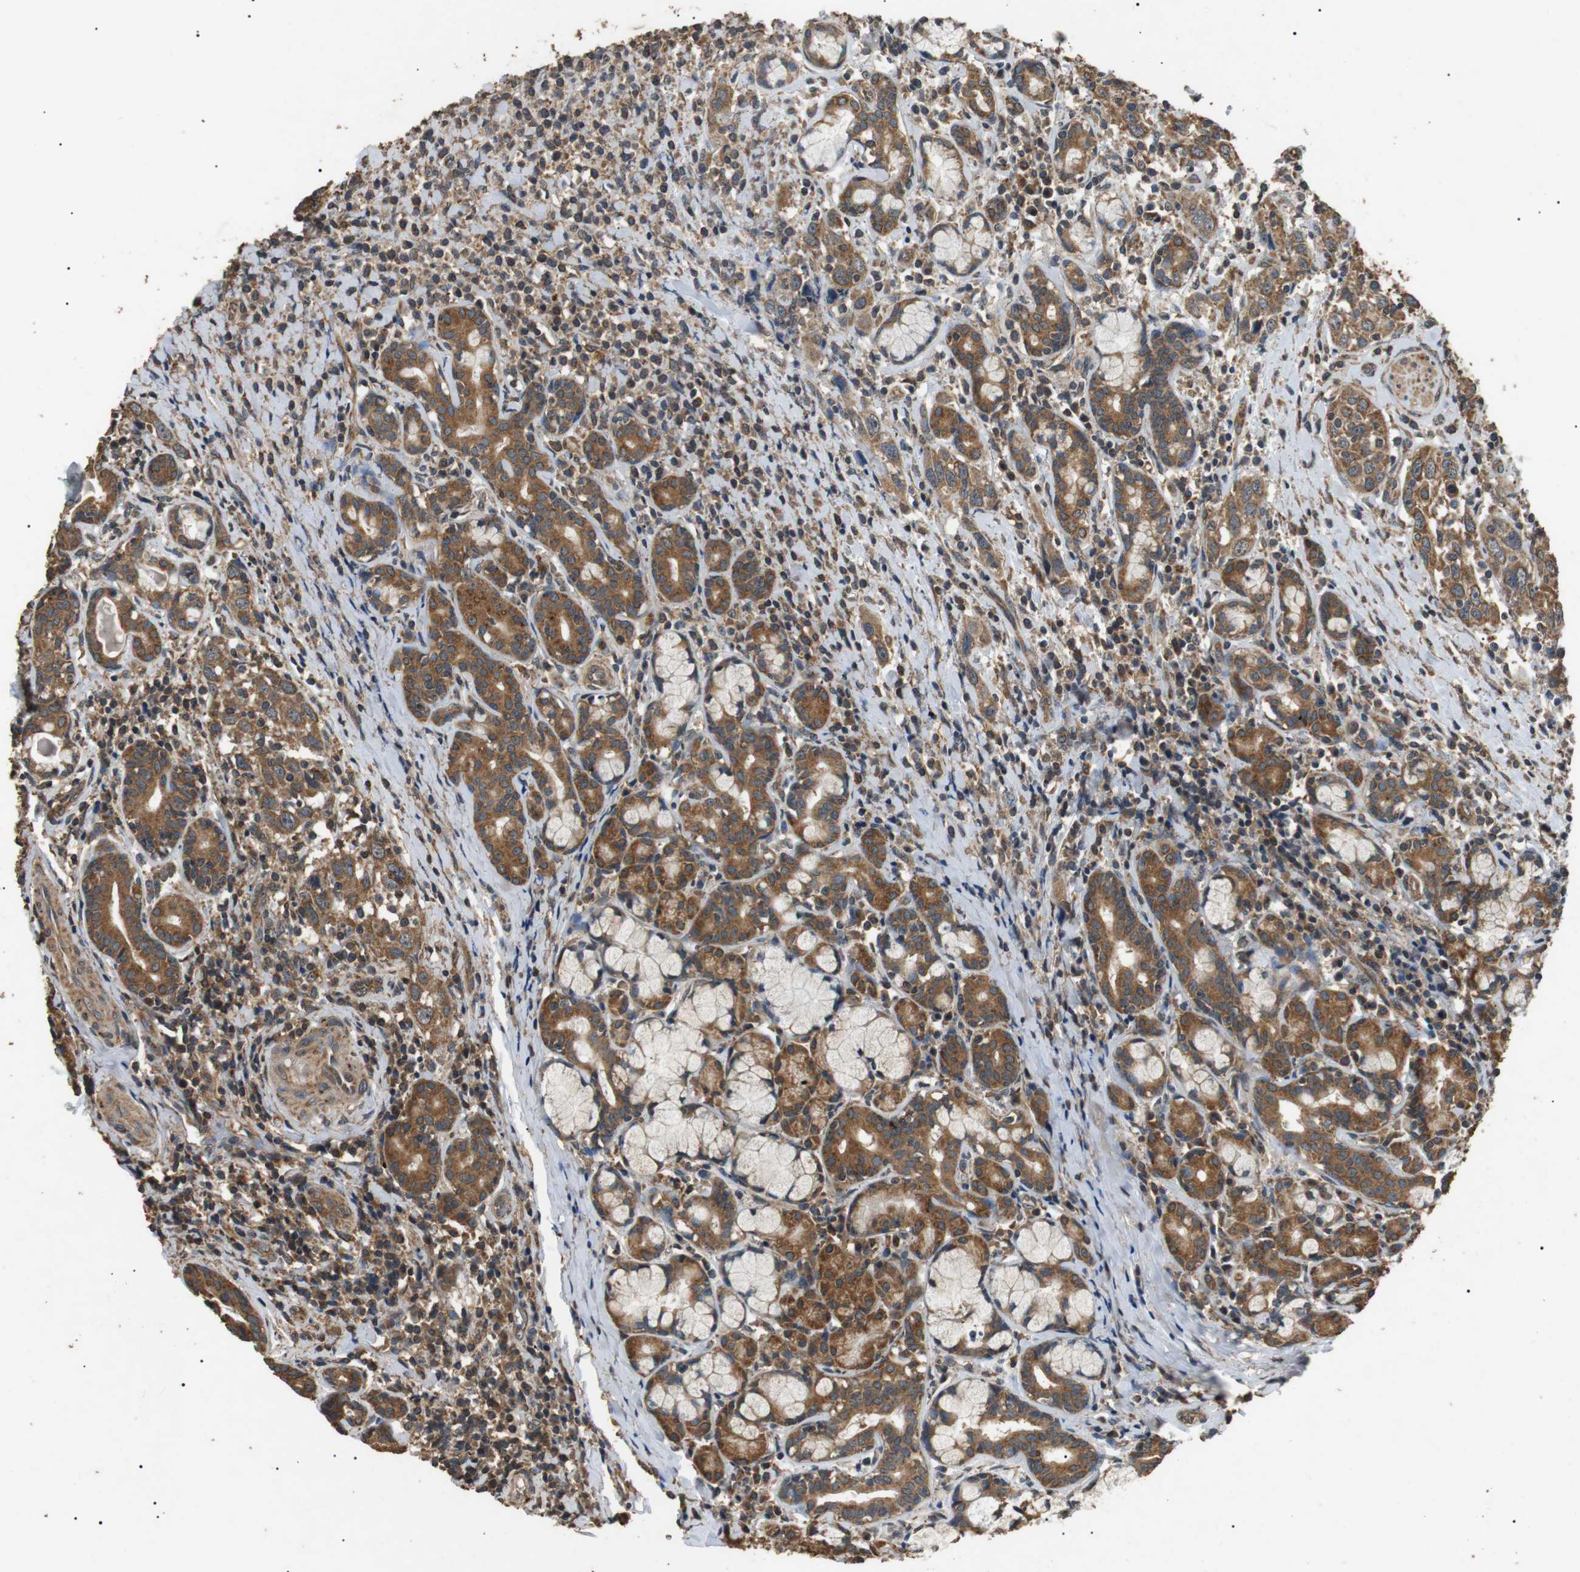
{"staining": {"intensity": "strong", "quantity": ">75%", "location": "cytoplasmic/membranous"}, "tissue": "head and neck cancer", "cell_type": "Tumor cells", "image_type": "cancer", "snomed": [{"axis": "morphology", "description": "Squamous cell carcinoma, NOS"}, {"axis": "topography", "description": "Oral tissue"}, {"axis": "topography", "description": "Head-Neck"}], "caption": "About >75% of tumor cells in head and neck cancer demonstrate strong cytoplasmic/membranous protein expression as visualized by brown immunohistochemical staining.", "gene": "TBC1D15", "patient": {"sex": "female", "age": 50}}